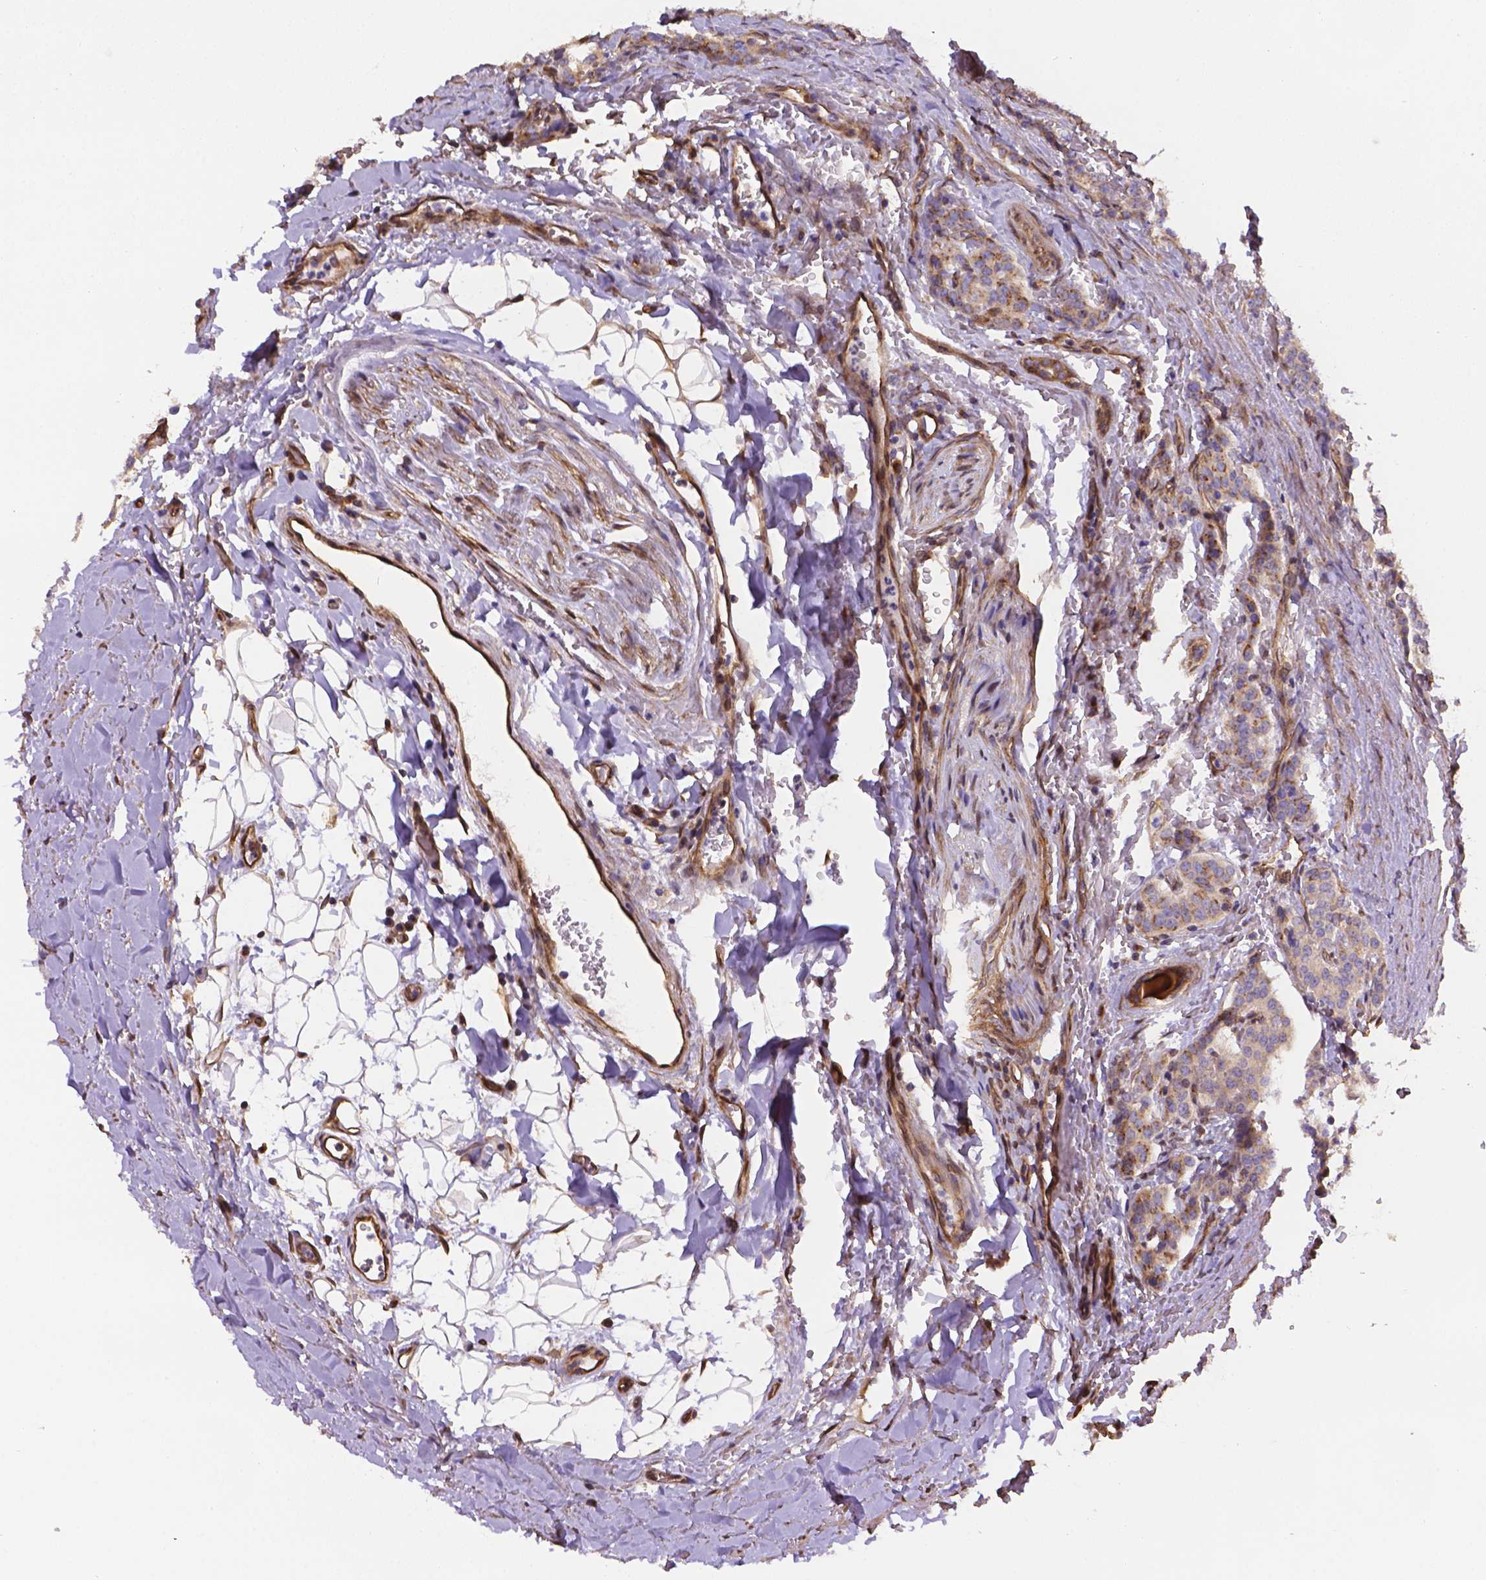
{"staining": {"intensity": "moderate", "quantity": ">75%", "location": "cytoplasmic/membranous"}, "tissue": "carcinoid", "cell_type": "Tumor cells", "image_type": "cancer", "snomed": [{"axis": "morphology", "description": "Carcinoid, malignant, NOS"}, {"axis": "topography", "description": "Lung"}], "caption": "Brown immunohistochemical staining in carcinoid displays moderate cytoplasmic/membranous expression in about >75% of tumor cells. (DAB = brown stain, brightfield microscopy at high magnification).", "gene": "YAP1", "patient": {"sex": "female", "age": 46}}